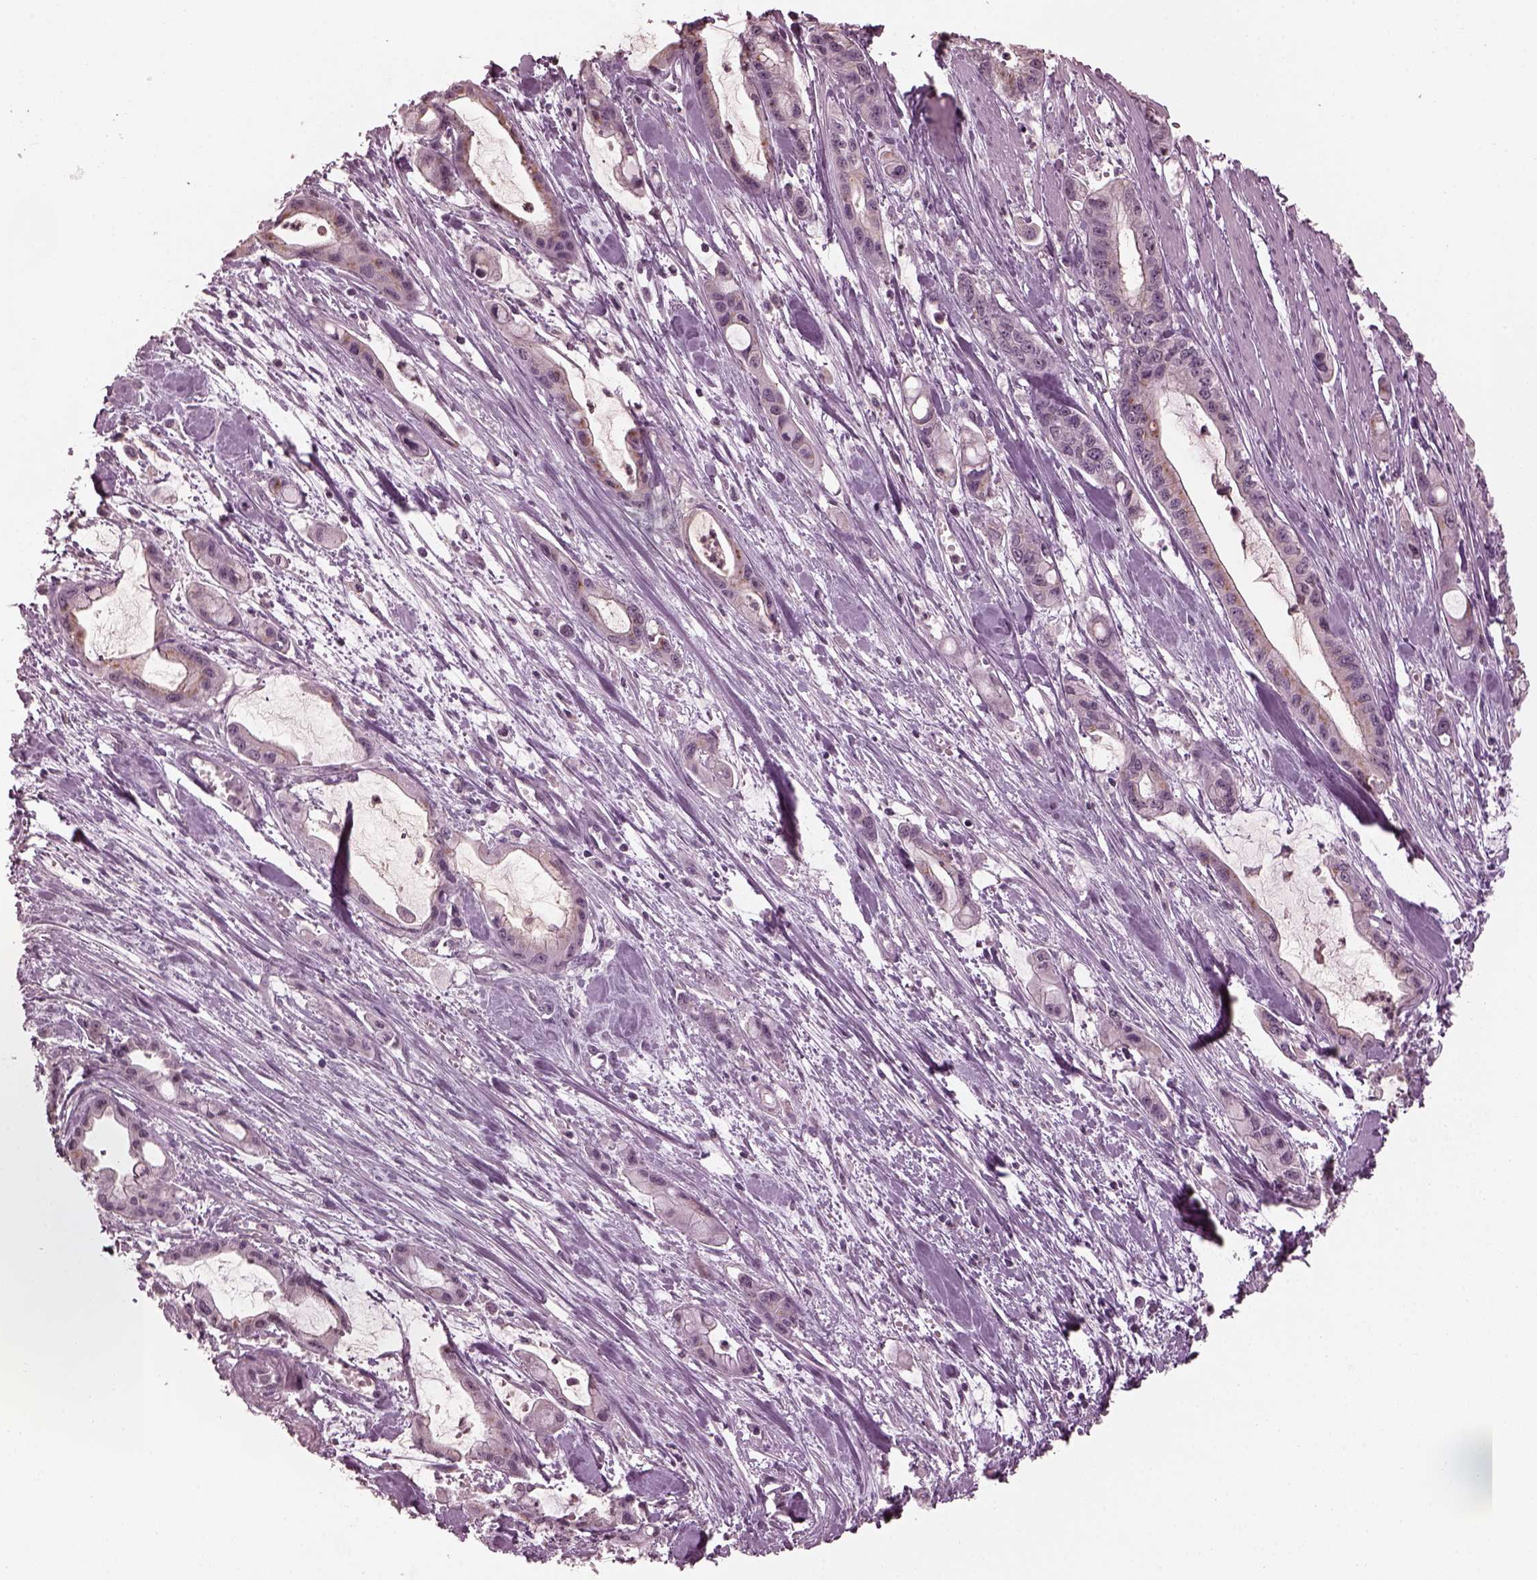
{"staining": {"intensity": "weak", "quantity": "<25%", "location": "cytoplasmic/membranous"}, "tissue": "pancreatic cancer", "cell_type": "Tumor cells", "image_type": "cancer", "snomed": [{"axis": "morphology", "description": "Adenocarcinoma, NOS"}, {"axis": "topography", "description": "Pancreas"}], "caption": "This is a photomicrograph of immunohistochemistry staining of pancreatic adenocarcinoma, which shows no positivity in tumor cells.", "gene": "TSKS", "patient": {"sex": "male", "age": 48}}